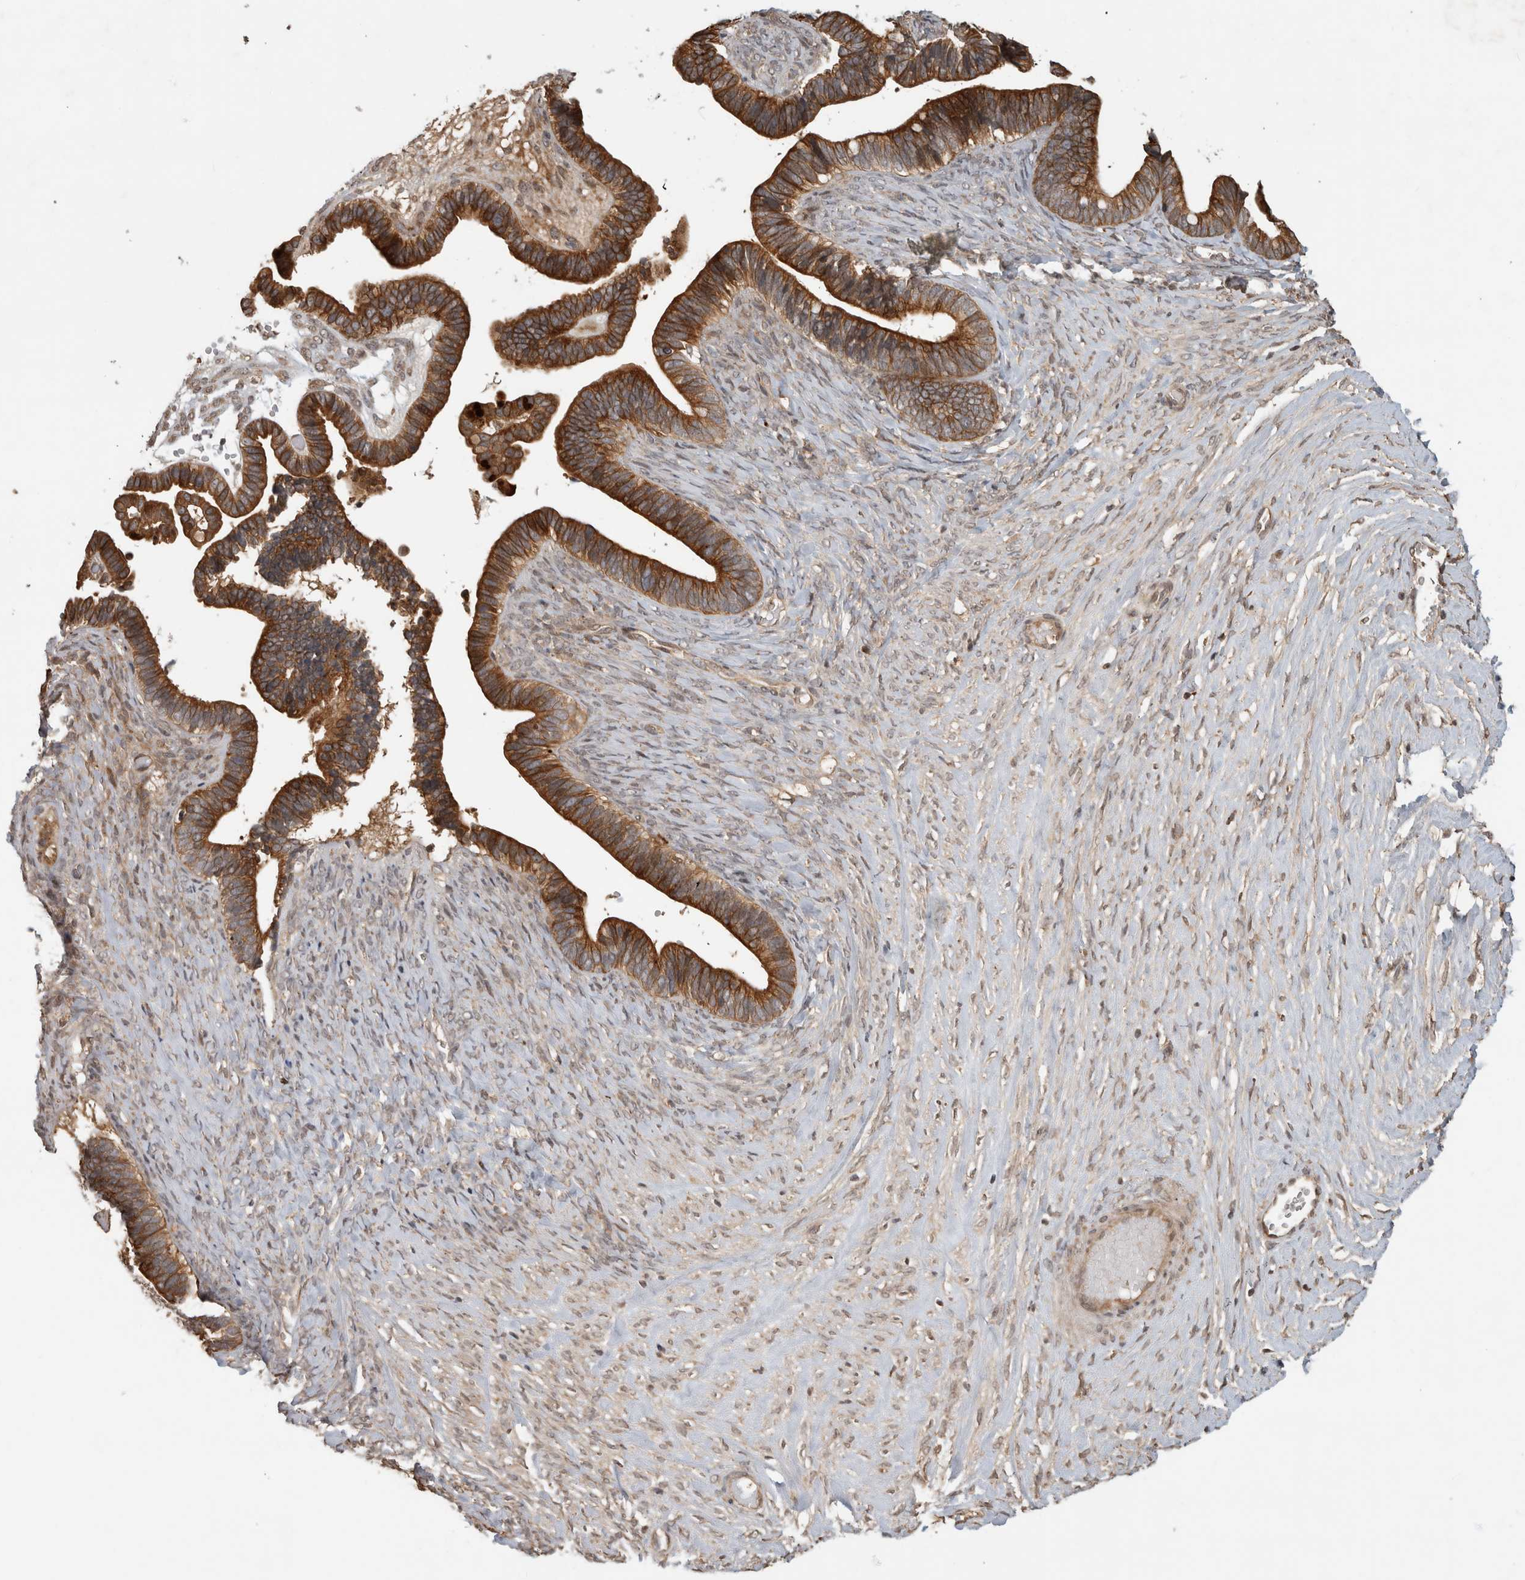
{"staining": {"intensity": "strong", "quantity": ">75%", "location": "cytoplasmic/membranous"}, "tissue": "ovarian cancer", "cell_type": "Tumor cells", "image_type": "cancer", "snomed": [{"axis": "morphology", "description": "Cystadenocarcinoma, serous, NOS"}, {"axis": "topography", "description": "Ovary"}], "caption": "Ovarian cancer stained with a protein marker shows strong staining in tumor cells.", "gene": "PITPNC1", "patient": {"sex": "female", "age": 56}}